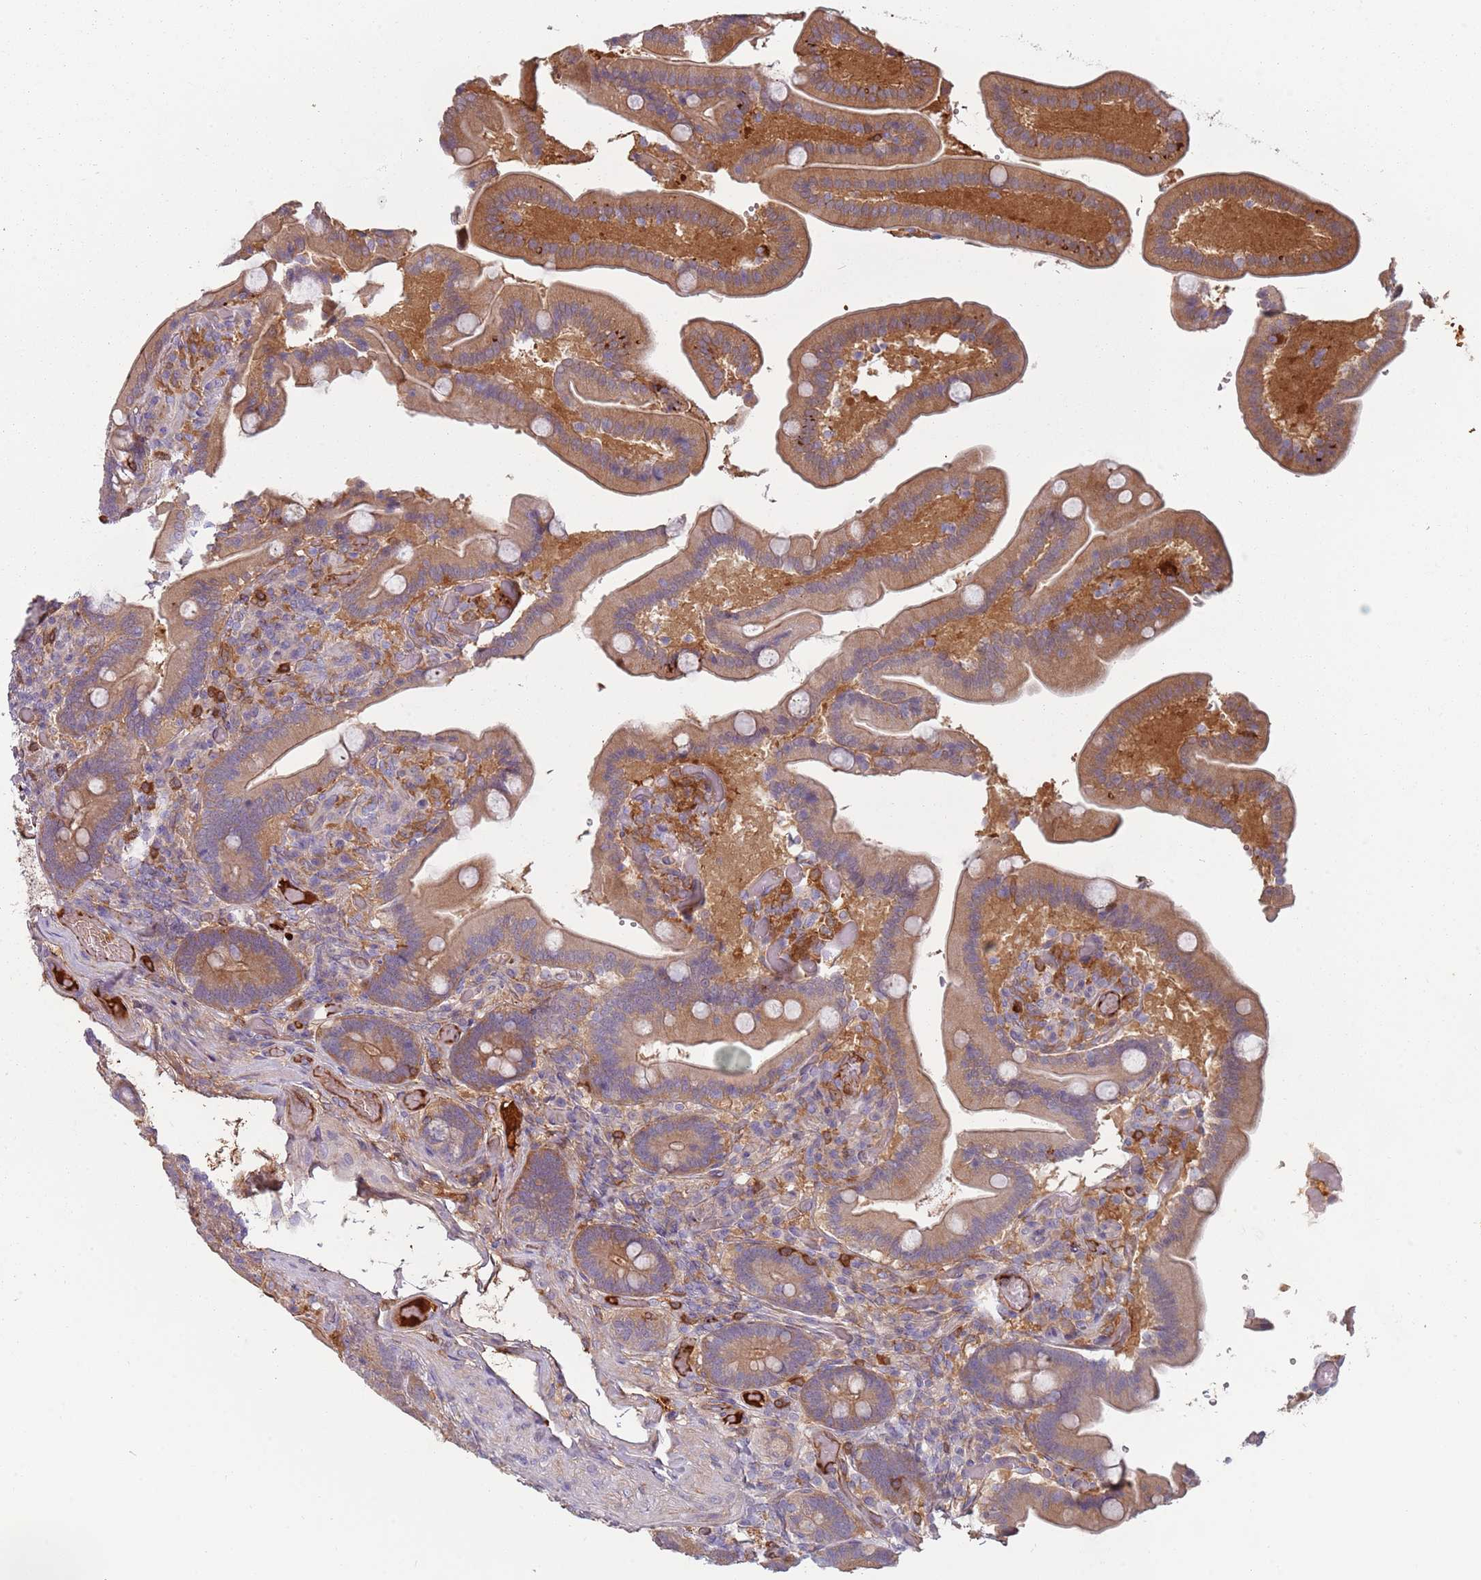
{"staining": {"intensity": "moderate", "quantity": ">75%", "location": "cytoplasmic/membranous"}, "tissue": "duodenum", "cell_type": "Glandular cells", "image_type": "normal", "snomed": [{"axis": "morphology", "description": "Normal tissue, NOS"}, {"axis": "topography", "description": "Duodenum"}], "caption": "Glandular cells reveal medium levels of moderate cytoplasmic/membranous expression in about >75% of cells in normal human duodenum.", "gene": "NADK", "patient": {"sex": "female", "age": 62}}